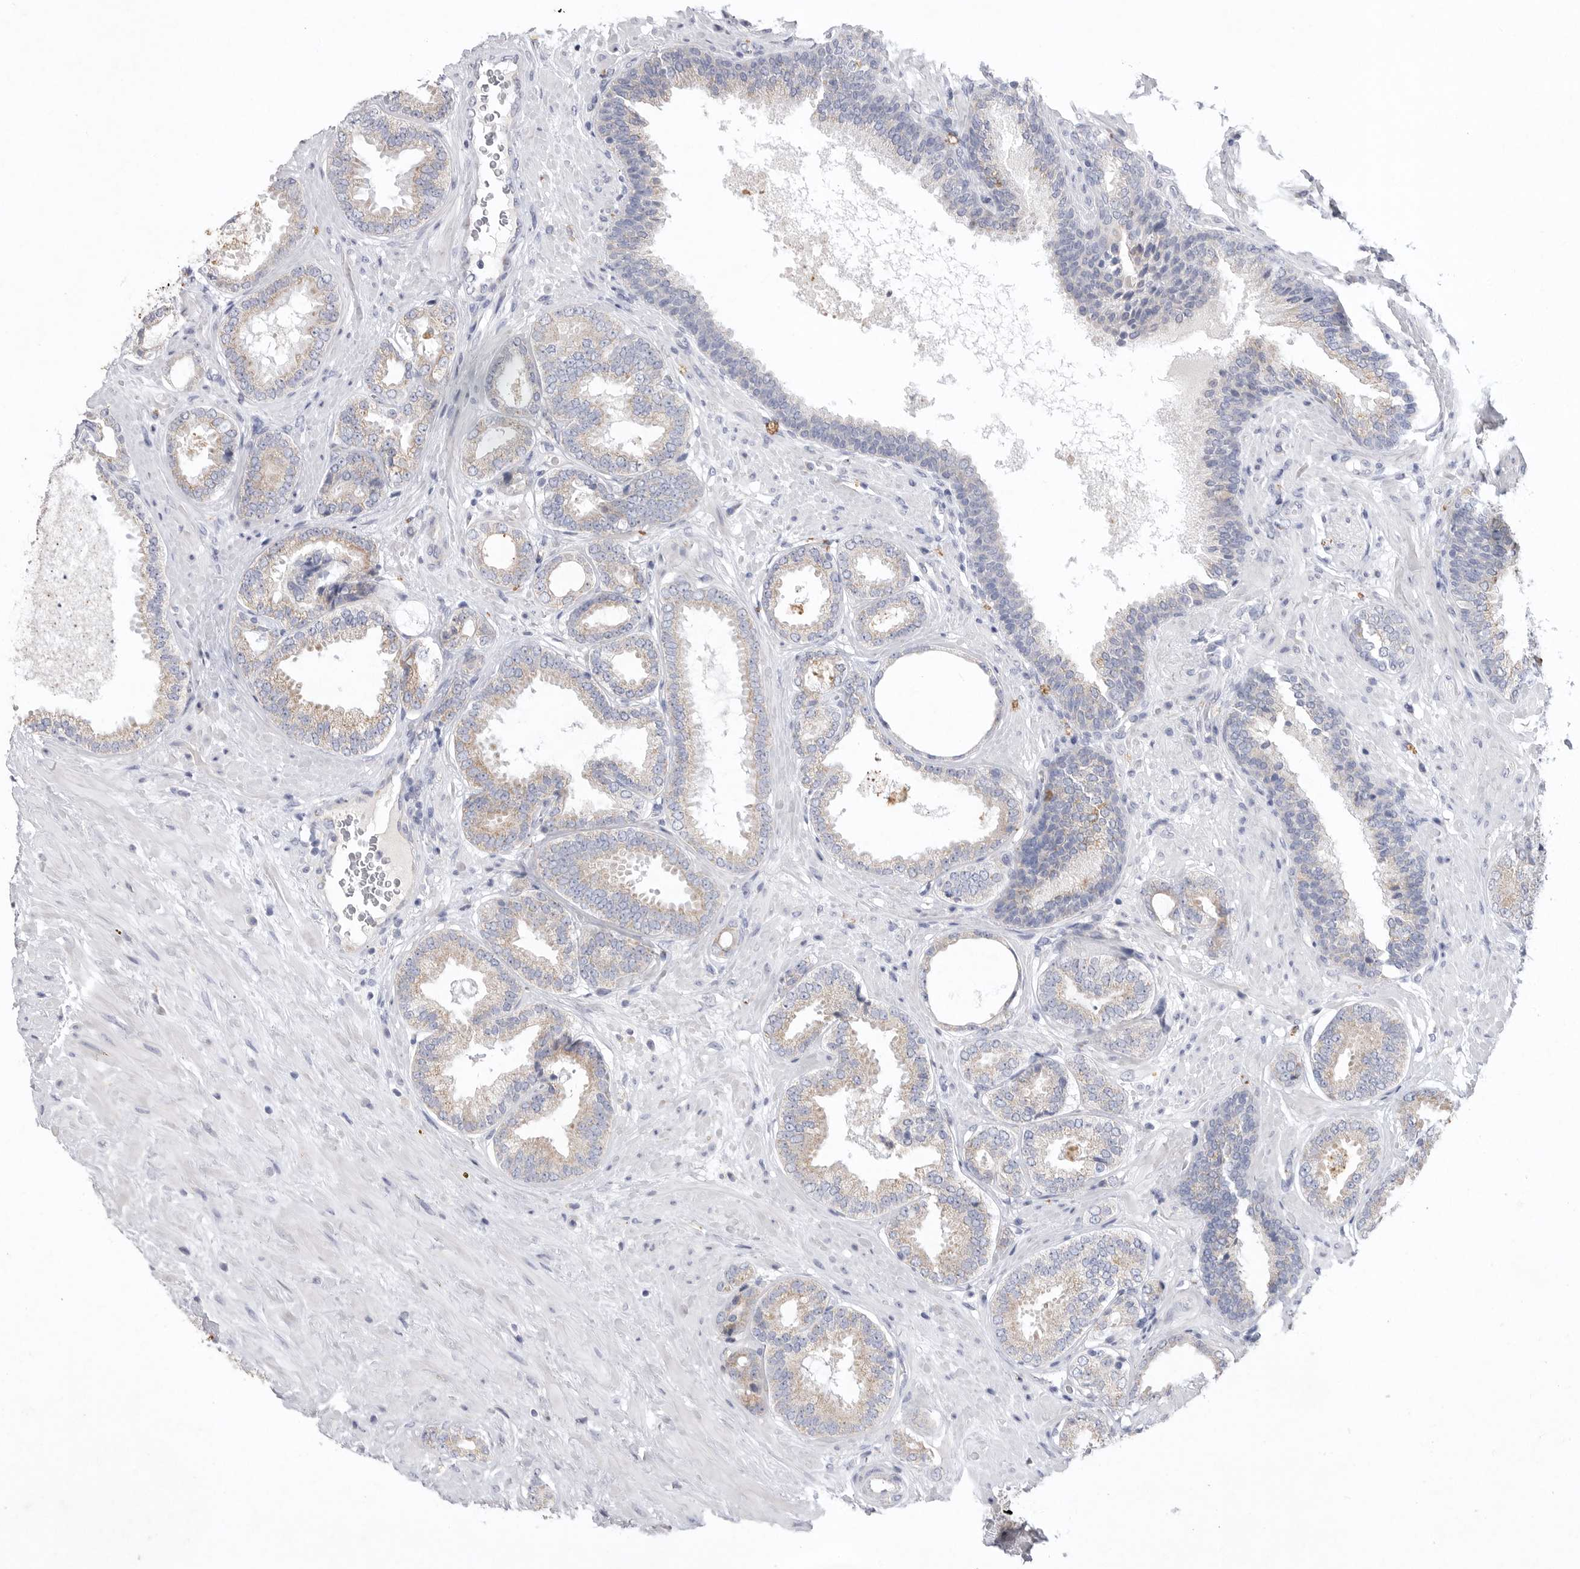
{"staining": {"intensity": "weak", "quantity": ">75%", "location": "cytoplasmic/membranous"}, "tissue": "prostate cancer", "cell_type": "Tumor cells", "image_type": "cancer", "snomed": [{"axis": "morphology", "description": "Adenocarcinoma, Low grade"}, {"axis": "topography", "description": "Prostate"}], "caption": "A brown stain highlights weak cytoplasmic/membranous positivity of a protein in adenocarcinoma (low-grade) (prostate) tumor cells.", "gene": "MRPL41", "patient": {"sex": "male", "age": 71}}